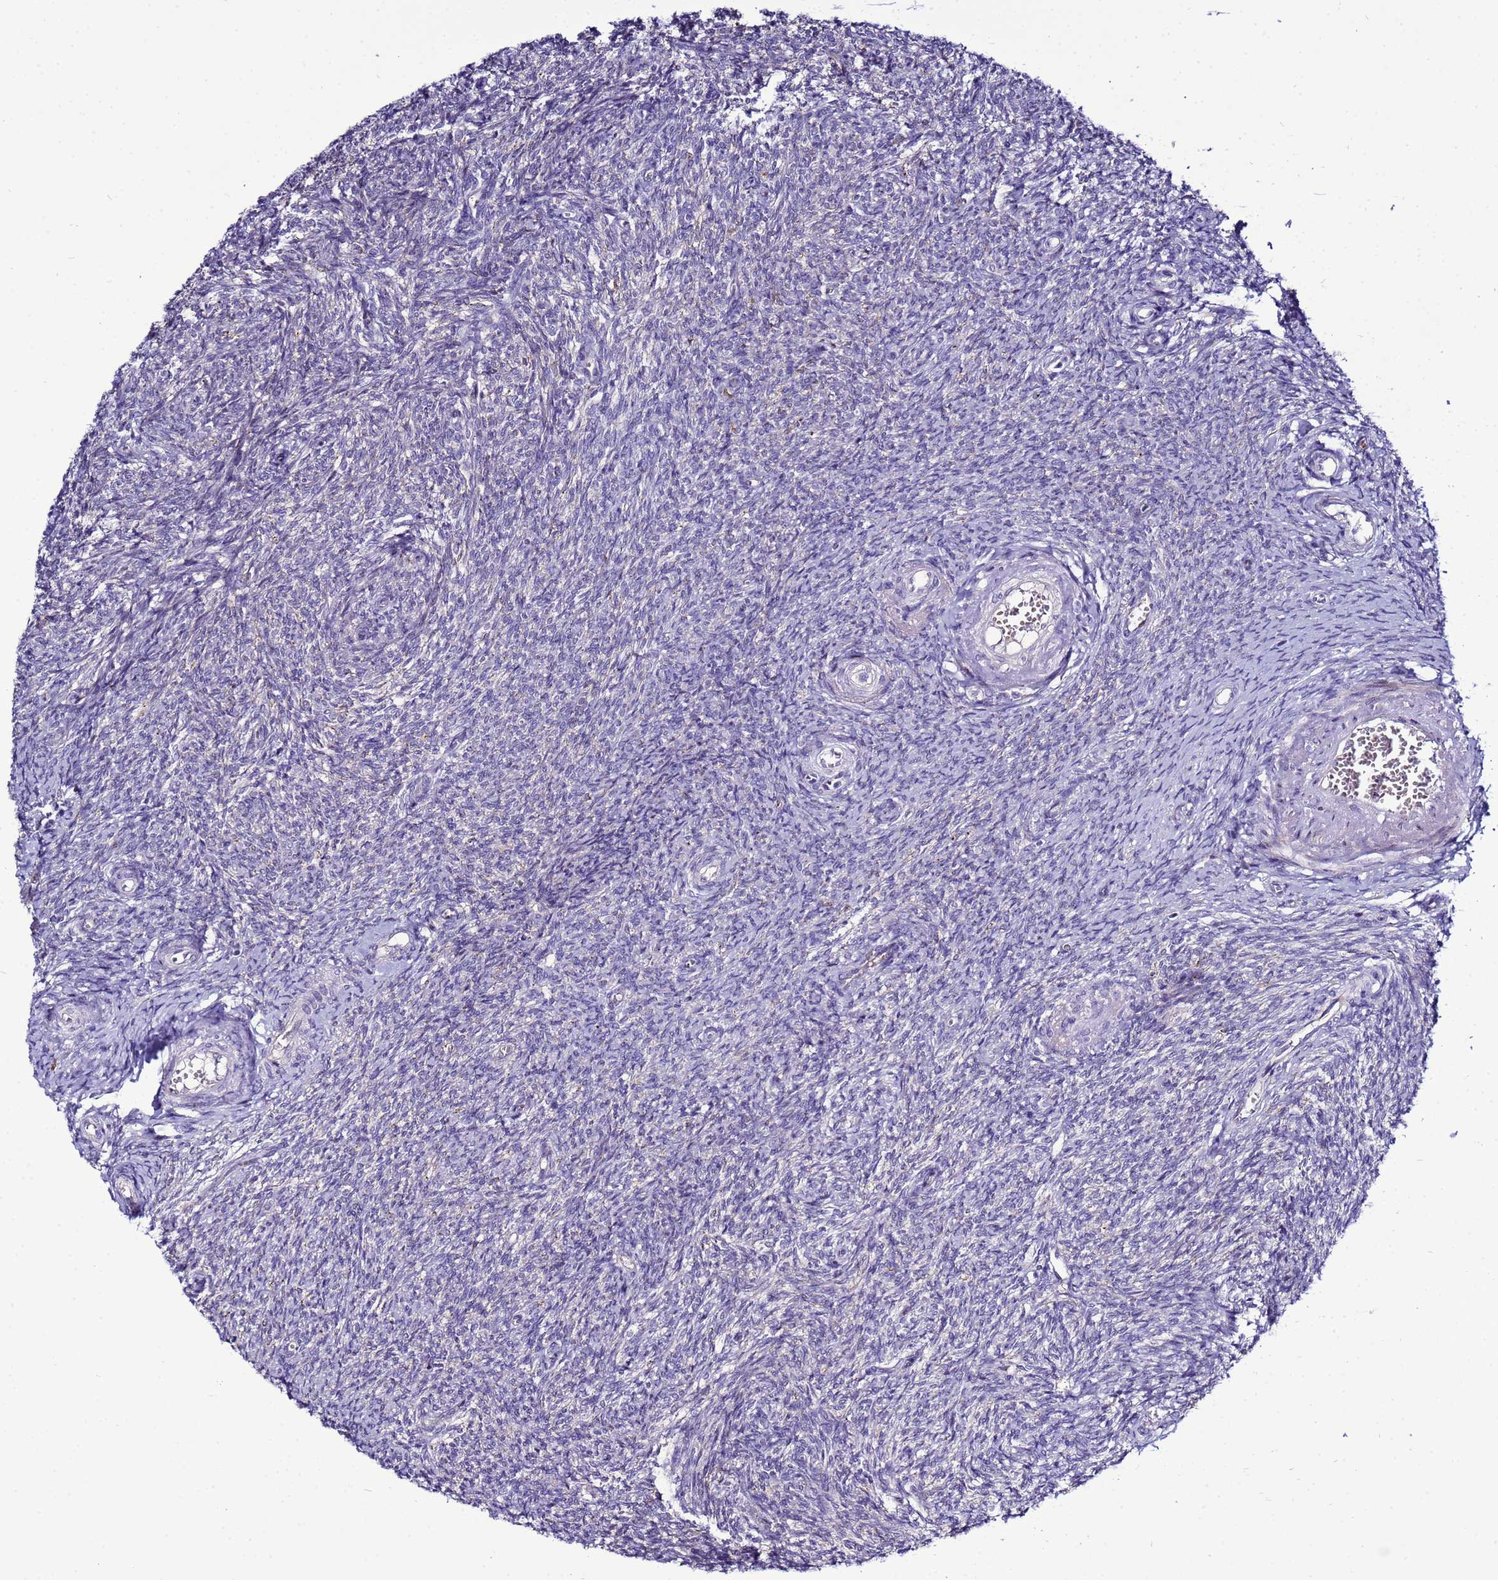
{"staining": {"intensity": "negative", "quantity": "none", "location": "none"}, "tissue": "ovary", "cell_type": "Ovarian stroma cells", "image_type": "normal", "snomed": [{"axis": "morphology", "description": "Normal tissue, NOS"}, {"axis": "topography", "description": "Ovary"}], "caption": "The photomicrograph exhibits no staining of ovarian stroma cells in unremarkable ovary.", "gene": "NOL8", "patient": {"sex": "female", "age": 44}}